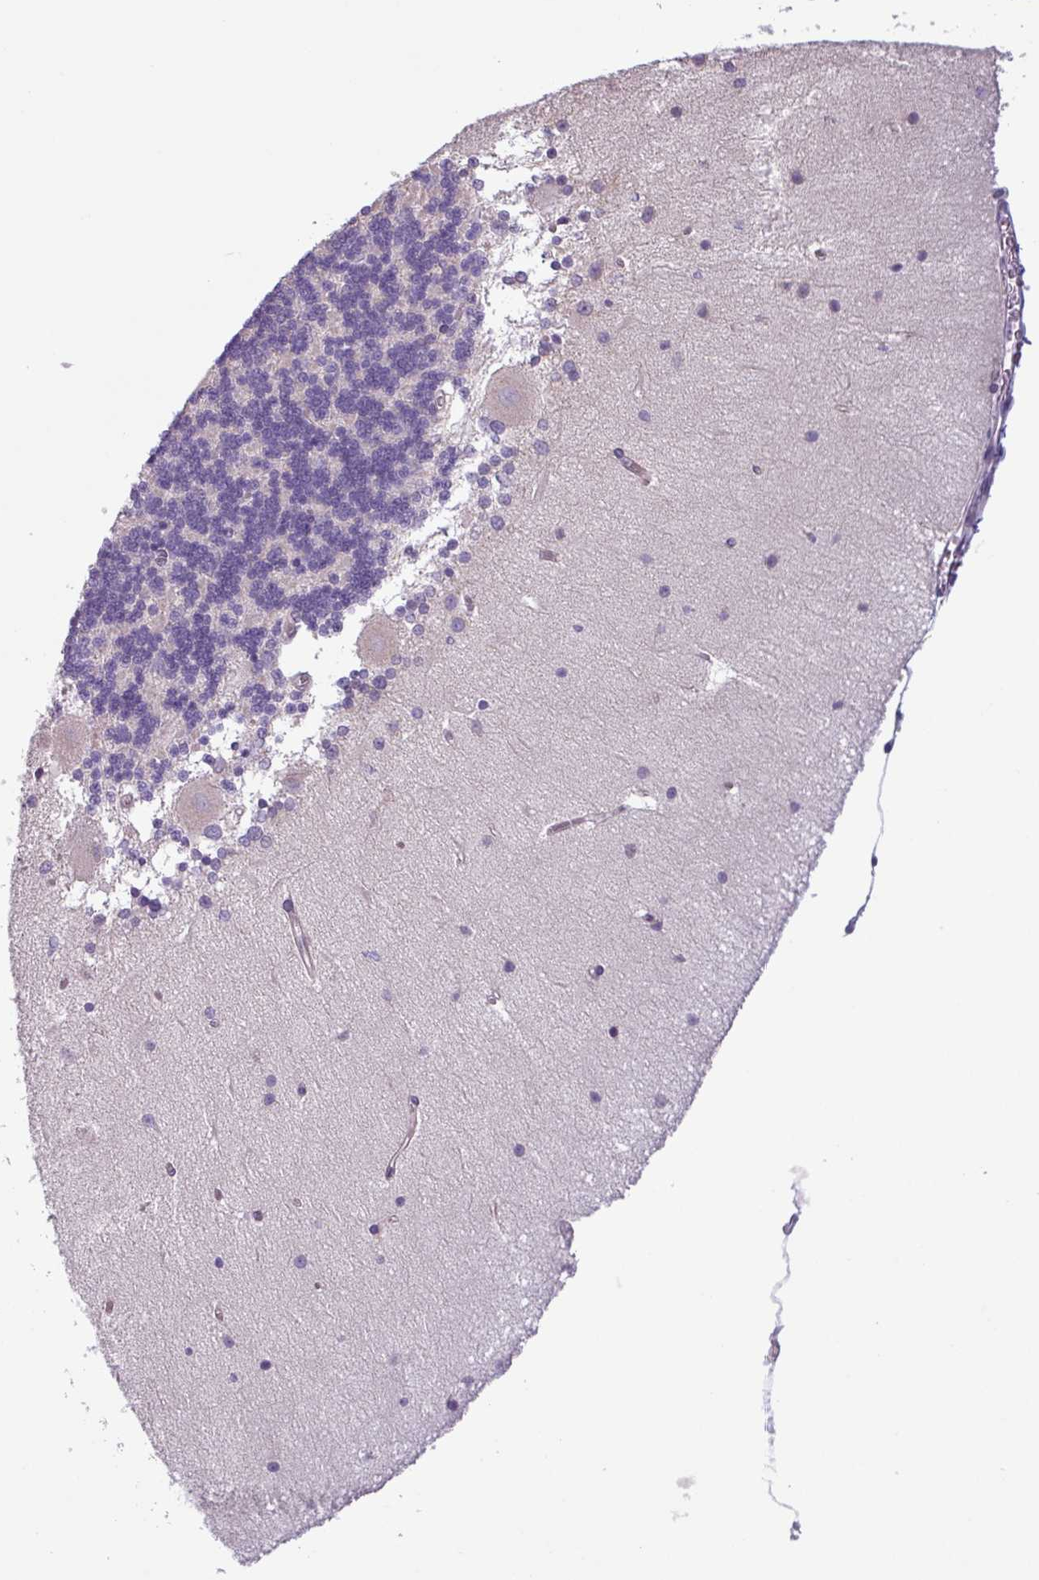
{"staining": {"intensity": "negative", "quantity": "none", "location": "none"}, "tissue": "cerebellum", "cell_type": "Cells in granular layer", "image_type": "normal", "snomed": [{"axis": "morphology", "description": "Normal tissue, NOS"}, {"axis": "topography", "description": "Cerebellum"}], "caption": "Cerebellum stained for a protein using immunohistochemistry exhibits no positivity cells in granular layer.", "gene": "C20orf27", "patient": {"sex": "female", "age": 54}}